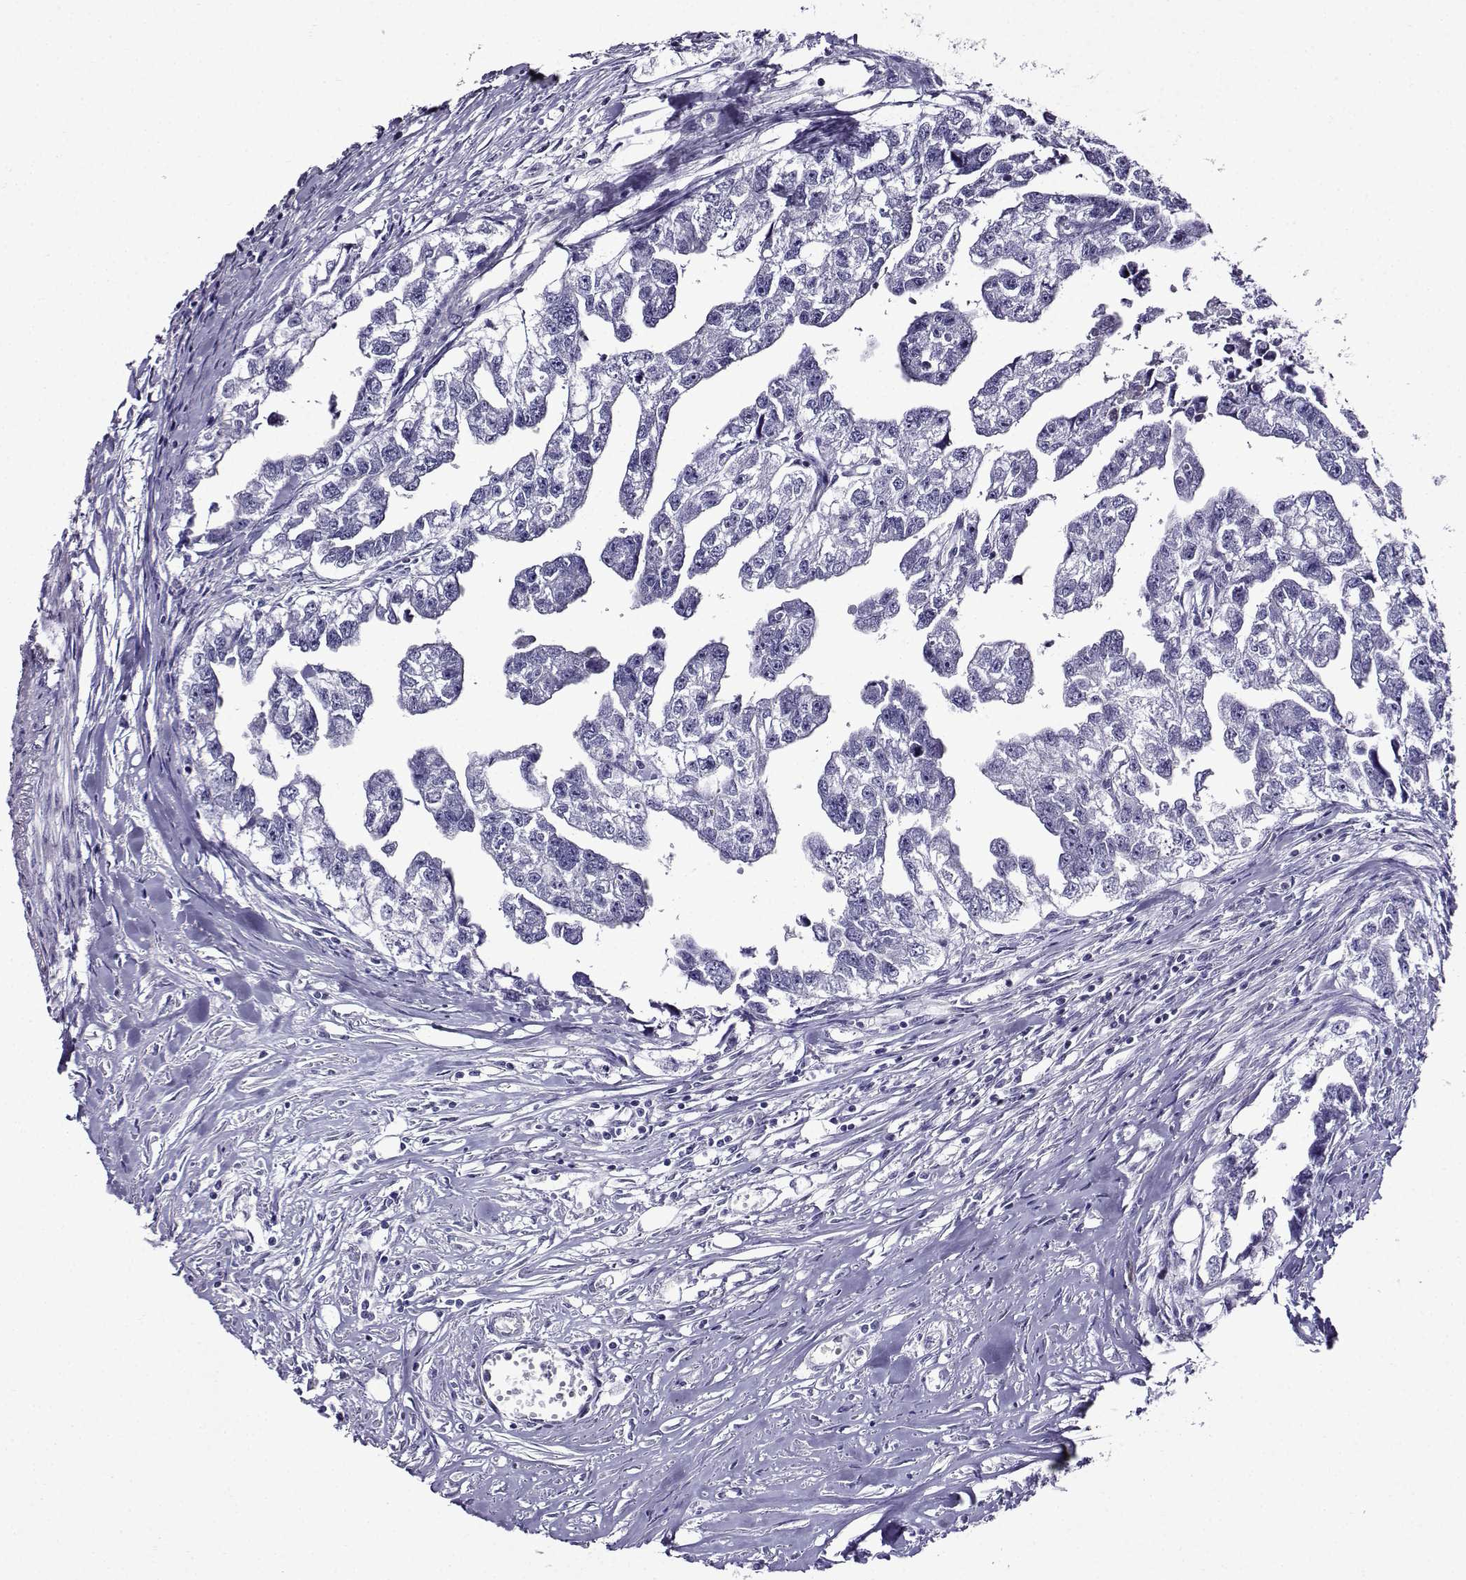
{"staining": {"intensity": "negative", "quantity": "none", "location": "none"}, "tissue": "testis cancer", "cell_type": "Tumor cells", "image_type": "cancer", "snomed": [{"axis": "morphology", "description": "Carcinoma, Embryonal, NOS"}, {"axis": "morphology", "description": "Teratoma, malignant, NOS"}, {"axis": "topography", "description": "Testis"}], "caption": "This histopathology image is of testis cancer stained with immunohistochemistry (IHC) to label a protein in brown with the nuclei are counter-stained blue. There is no positivity in tumor cells. (Stains: DAB immunohistochemistry (IHC) with hematoxylin counter stain, Microscopy: brightfield microscopy at high magnification).", "gene": "TMEM266", "patient": {"sex": "male", "age": 44}}